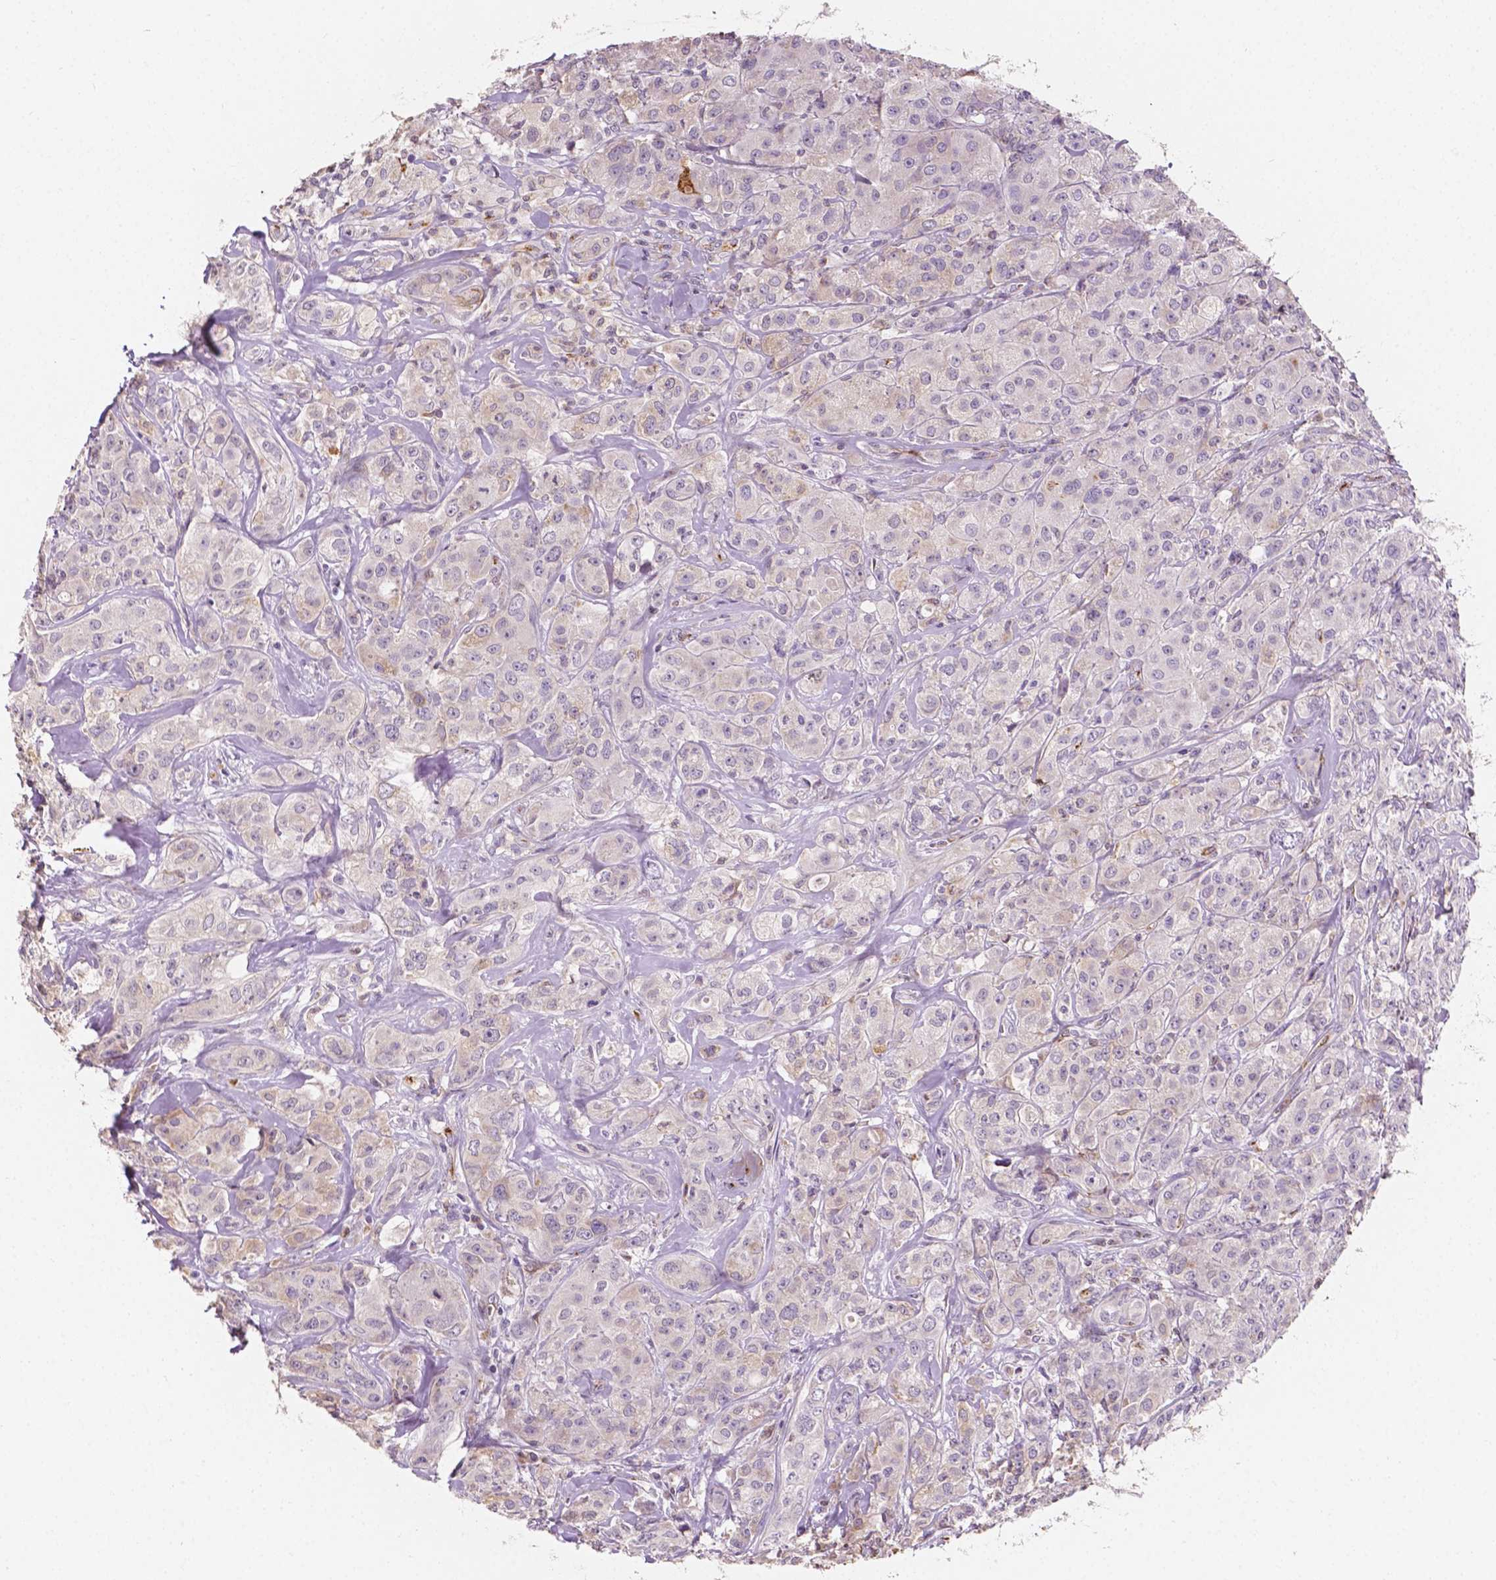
{"staining": {"intensity": "negative", "quantity": "none", "location": "none"}, "tissue": "breast cancer", "cell_type": "Tumor cells", "image_type": "cancer", "snomed": [{"axis": "morphology", "description": "Duct carcinoma"}, {"axis": "topography", "description": "Breast"}], "caption": "High magnification brightfield microscopy of breast cancer (infiltrating ductal carcinoma) stained with DAB (brown) and counterstained with hematoxylin (blue): tumor cells show no significant staining. (Immunohistochemistry (ihc), brightfield microscopy, high magnification).", "gene": "SLC22A4", "patient": {"sex": "female", "age": 43}}